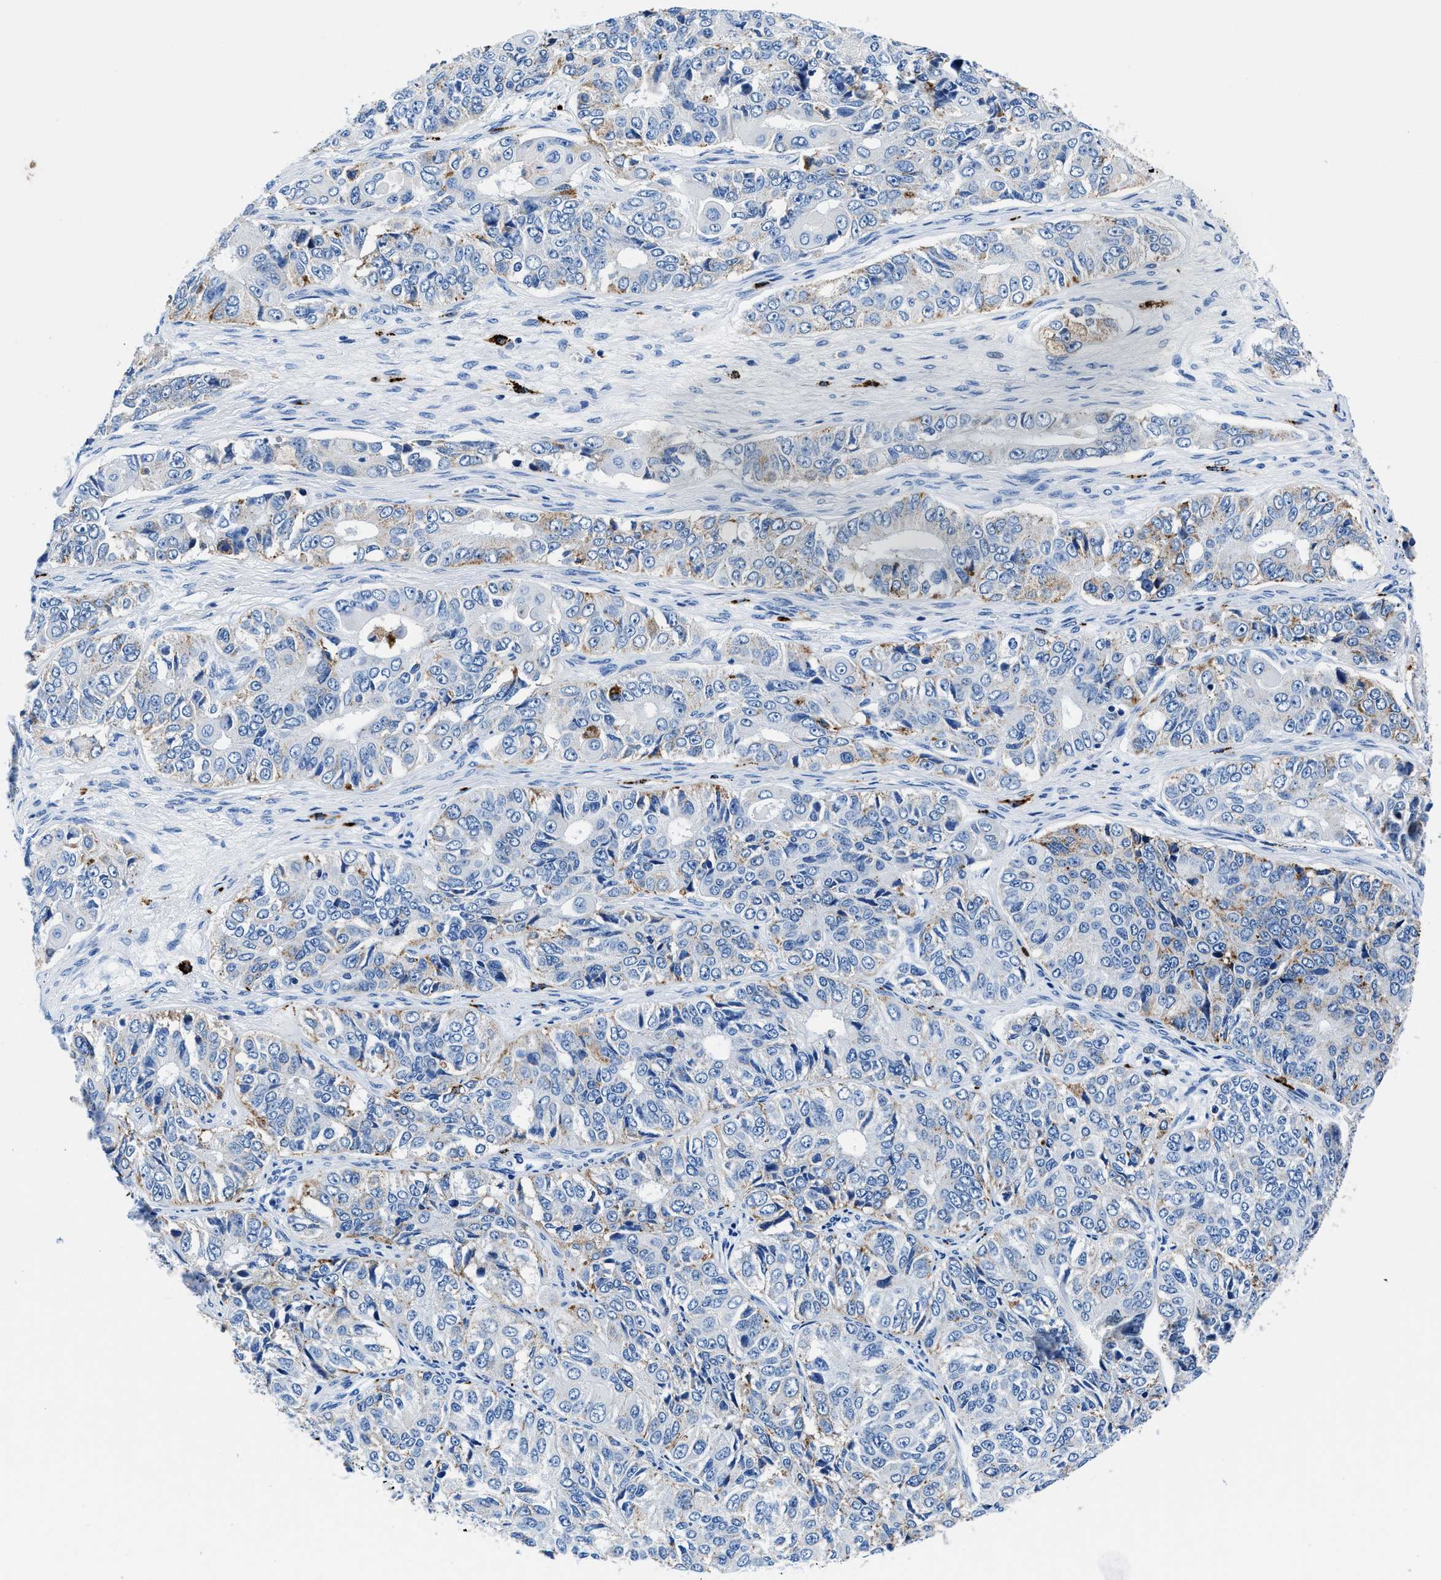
{"staining": {"intensity": "moderate", "quantity": "<25%", "location": "cytoplasmic/membranous"}, "tissue": "ovarian cancer", "cell_type": "Tumor cells", "image_type": "cancer", "snomed": [{"axis": "morphology", "description": "Carcinoma, endometroid"}, {"axis": "topography", "description": "Ovary"}], "caption": "Protein analysis of ovarian endometroid carcinoma tissue displays moderate cytoplasmic/membranous positivity in about <25% of tumor cells.", "gene": "OR14K1", "patient": {"sex": "female", "age": 51}}